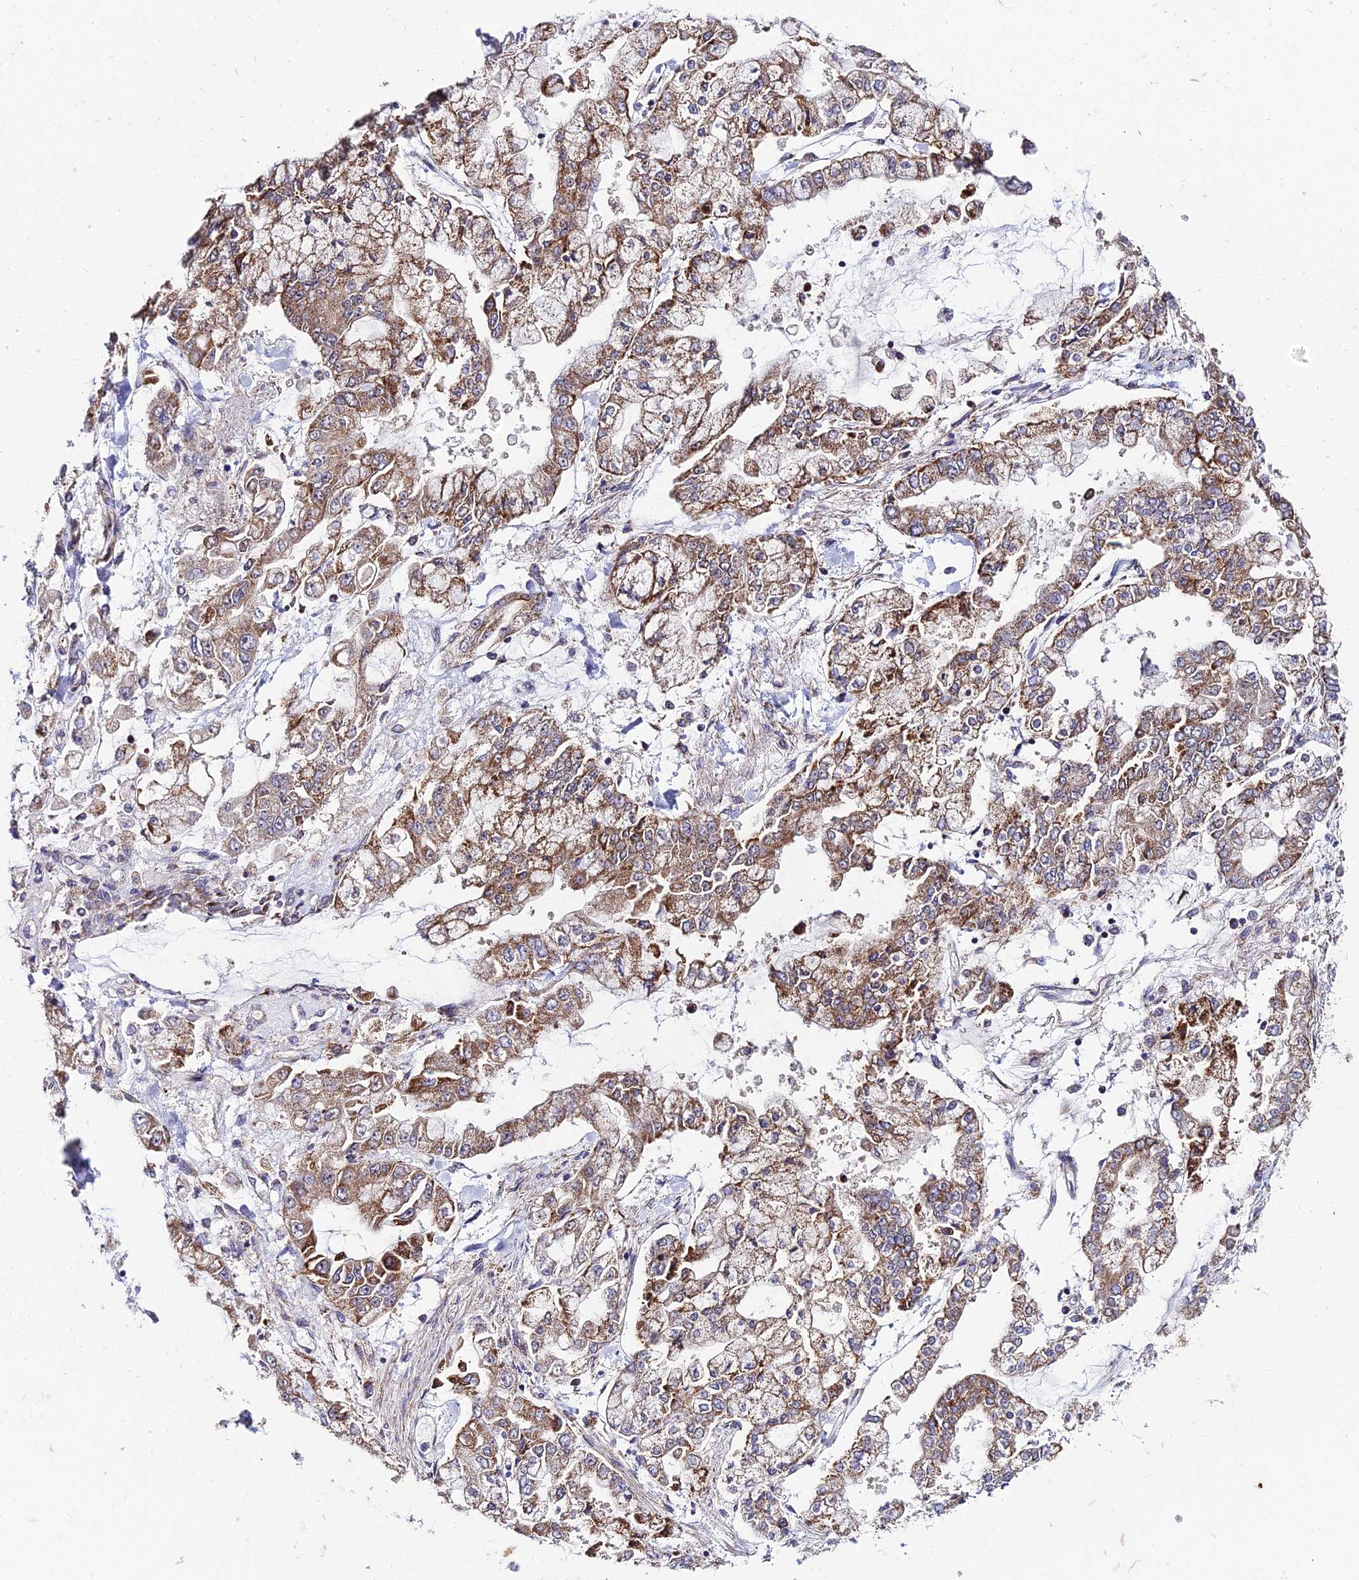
{"staining": {"intensity": "moderate", "quantity": ">75%", "location": "cytoplasmic/membranous"}, "tissue": "stomach cancer", "cell_type": "Tumor cells", "image_type": "cancer", "snomed": [{"axis": "morphology", "description": "Normal tissue, NOS"}, {"axis": "morphology", "description": "Adenocarcinoma, NOS"}, {"axis": "topography", "description": "Stomach, upper"}, {"axis": "topography", "description": "Stomach"}], "caption": "This image shows immunohistochemistry staining of human stomach cancer, with medium moderate cytoplasmic/membranous expression in about >75% of tumor cells.", "gene": "PSMD2", "patient": {"sex": "male", "age": 76}}